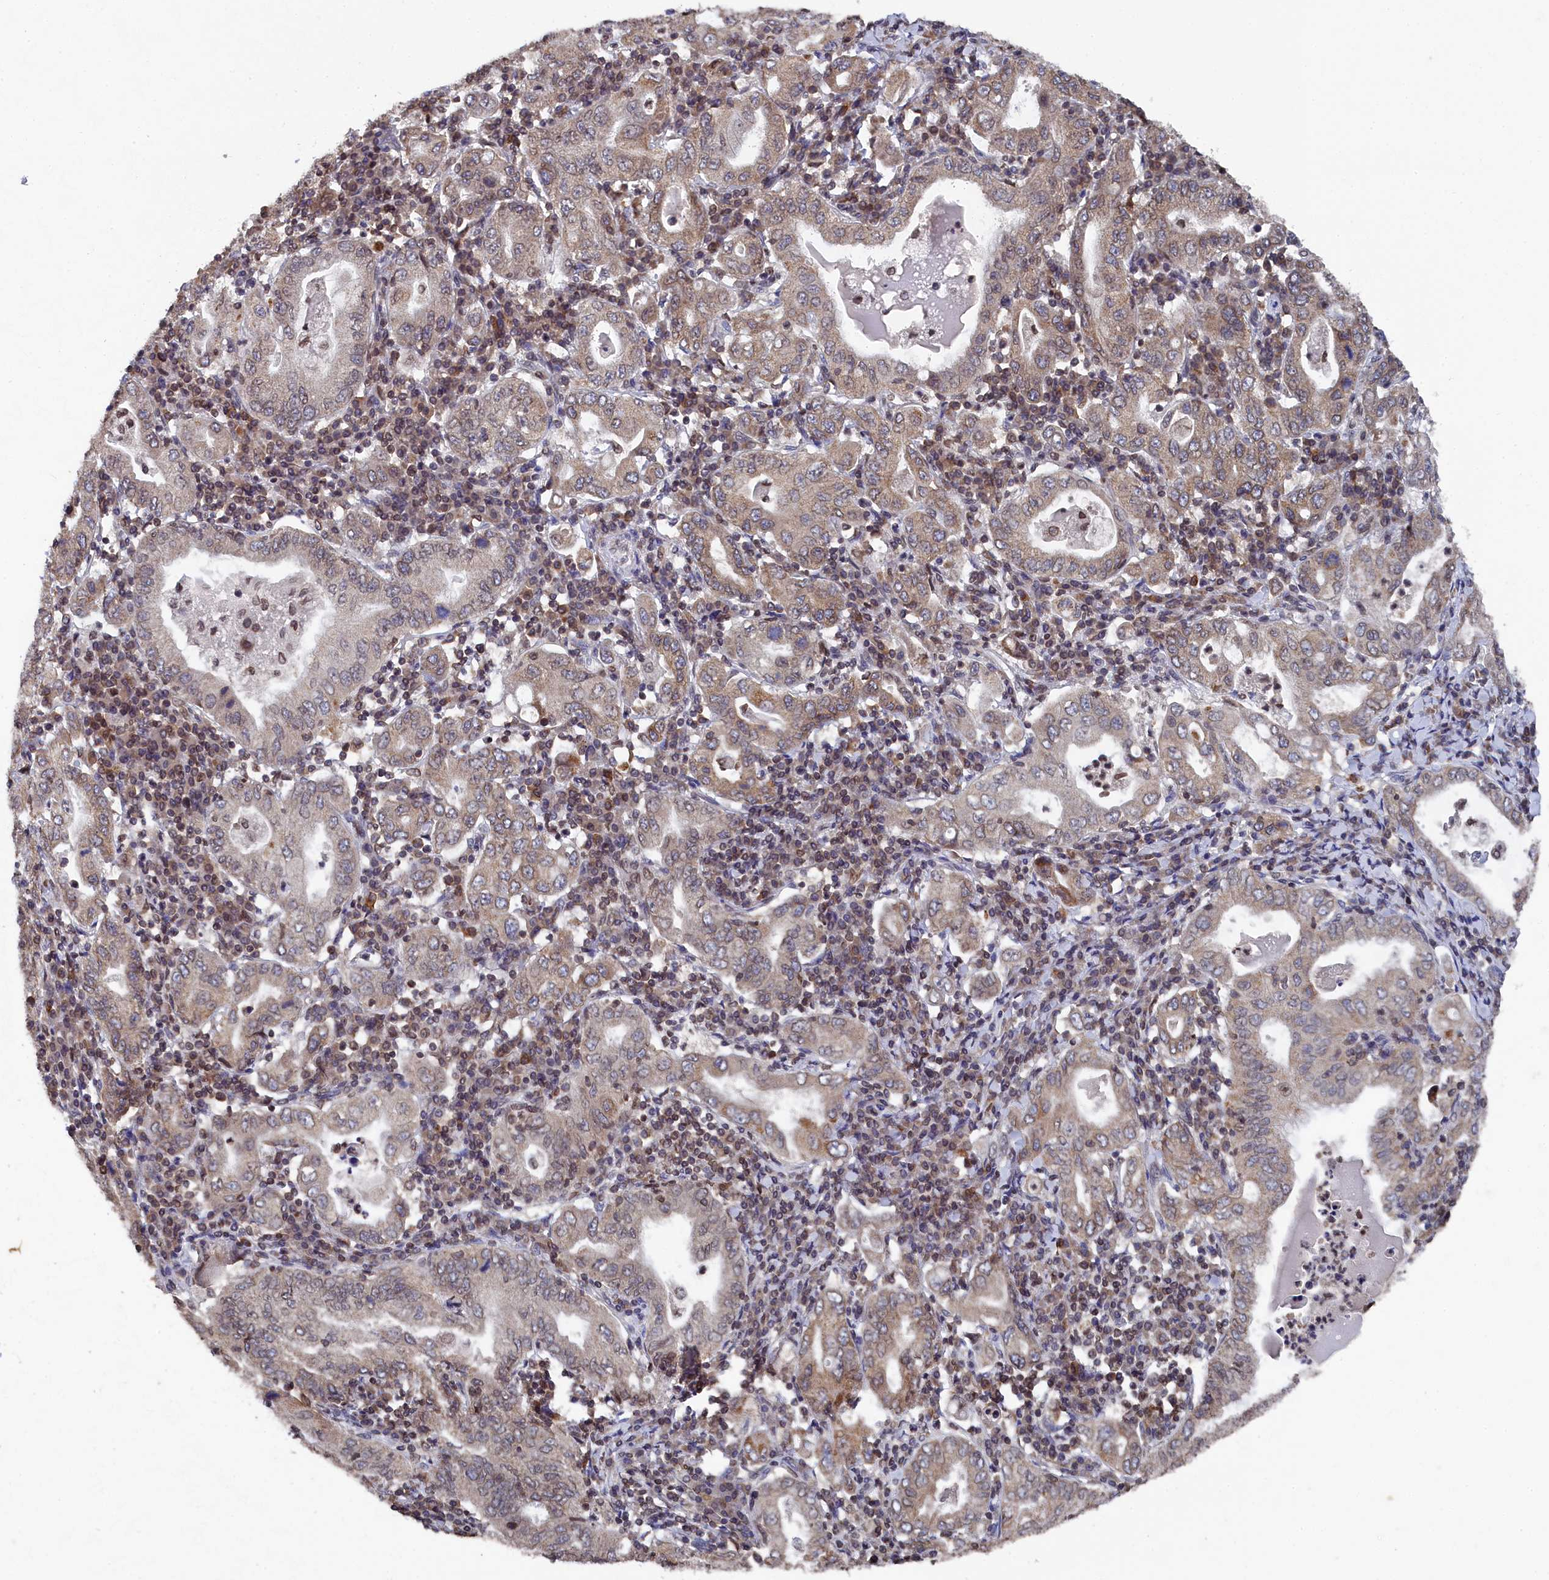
{"staining": {"intensity": "moderate", "quantity": "25%-75%", "location": "cytoplasmic/membranous"}, "tissue": "stomach cancer", "cell_type": "Tumor cells", "image_type": "cancer", "snomed": [{"axis": "morphology", "description": "Normal tissue, NOS"}, {"axis": "morphology", "description": "Adenocarcinoma, NOS"}, {"axis": "topography", "description": "Esophagus"}, {"axis": "topography", "description": "Stomach, upper"}, {"axis": "topography", "description": "Peripheral nerve tissue"}], "caption": "Protein expression analysis of stomach adenocarcinoma exhibits moderate cytoplasmic/membranous positivity in about 25%-75% of tumor cells. The staining was performed using DAB, with brown indicating positive protein expression. Nuclei are stained blue with hematoxylin.", "gene": "ANKEF1", "patient": {"sex": "male", "age": 62}}